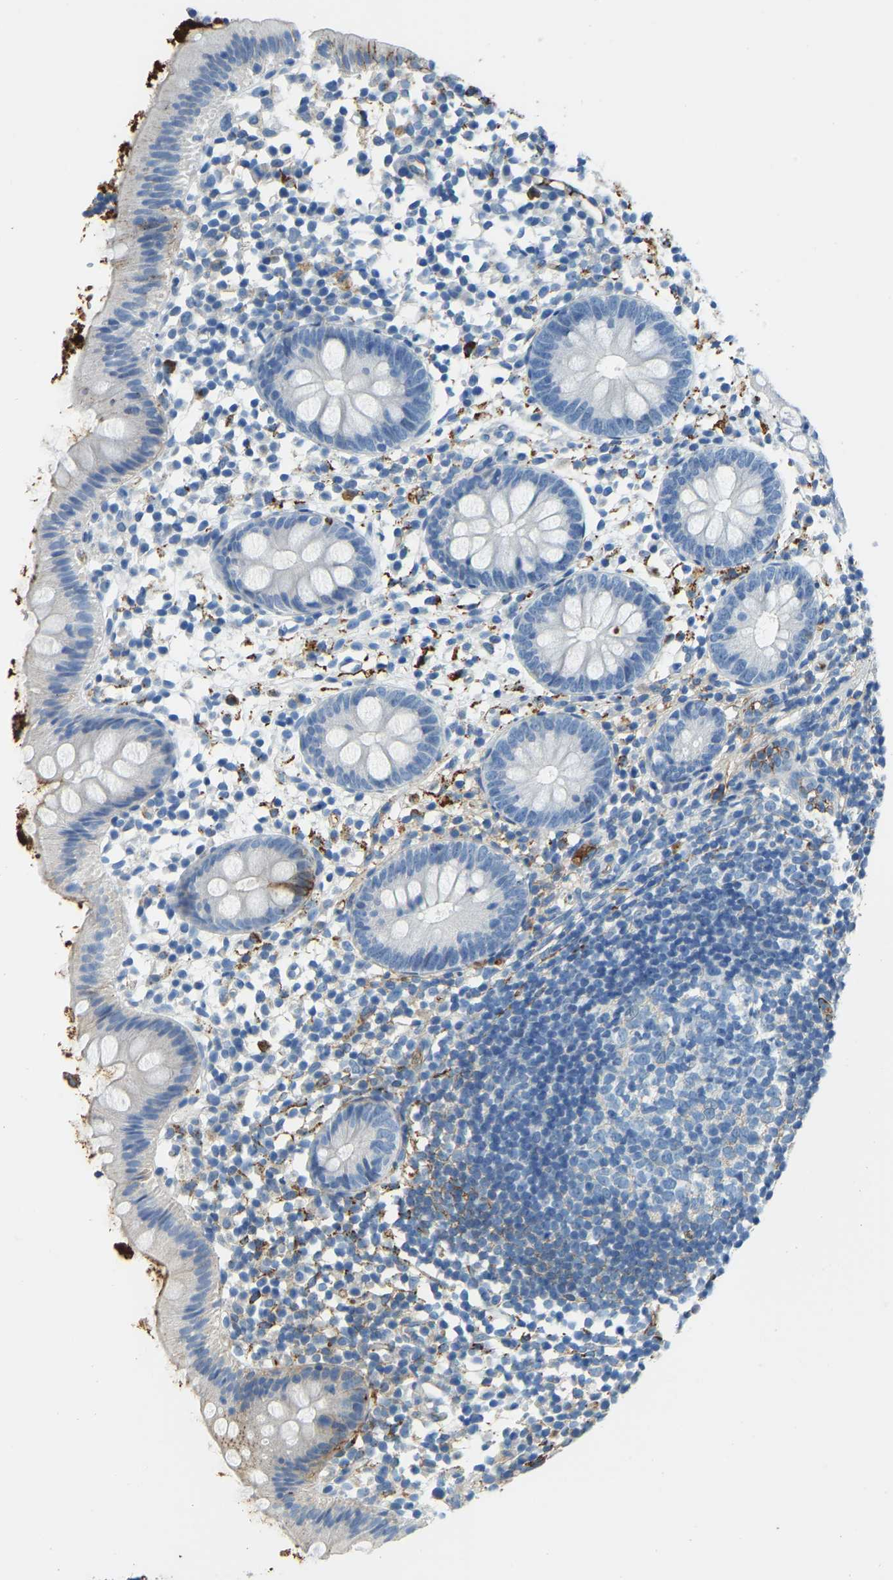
{"staining": {"intensity": "negative", "quantity": "none", "location": "none"}, "tissue": "appendix", "cell_type": "Glandular cells", "image_type": "normal", "snomed": [{"axis": "morphology", "description": "Normal tissue, NOS"}, {"axis": "topography", "description": "Appendix"}], "caption": "A micrograph of appendix stained for a protein demonstrates no brown staining in glandular cells.", "gene": "THBS4", "patient": {"sex": "female", "age": 20}}